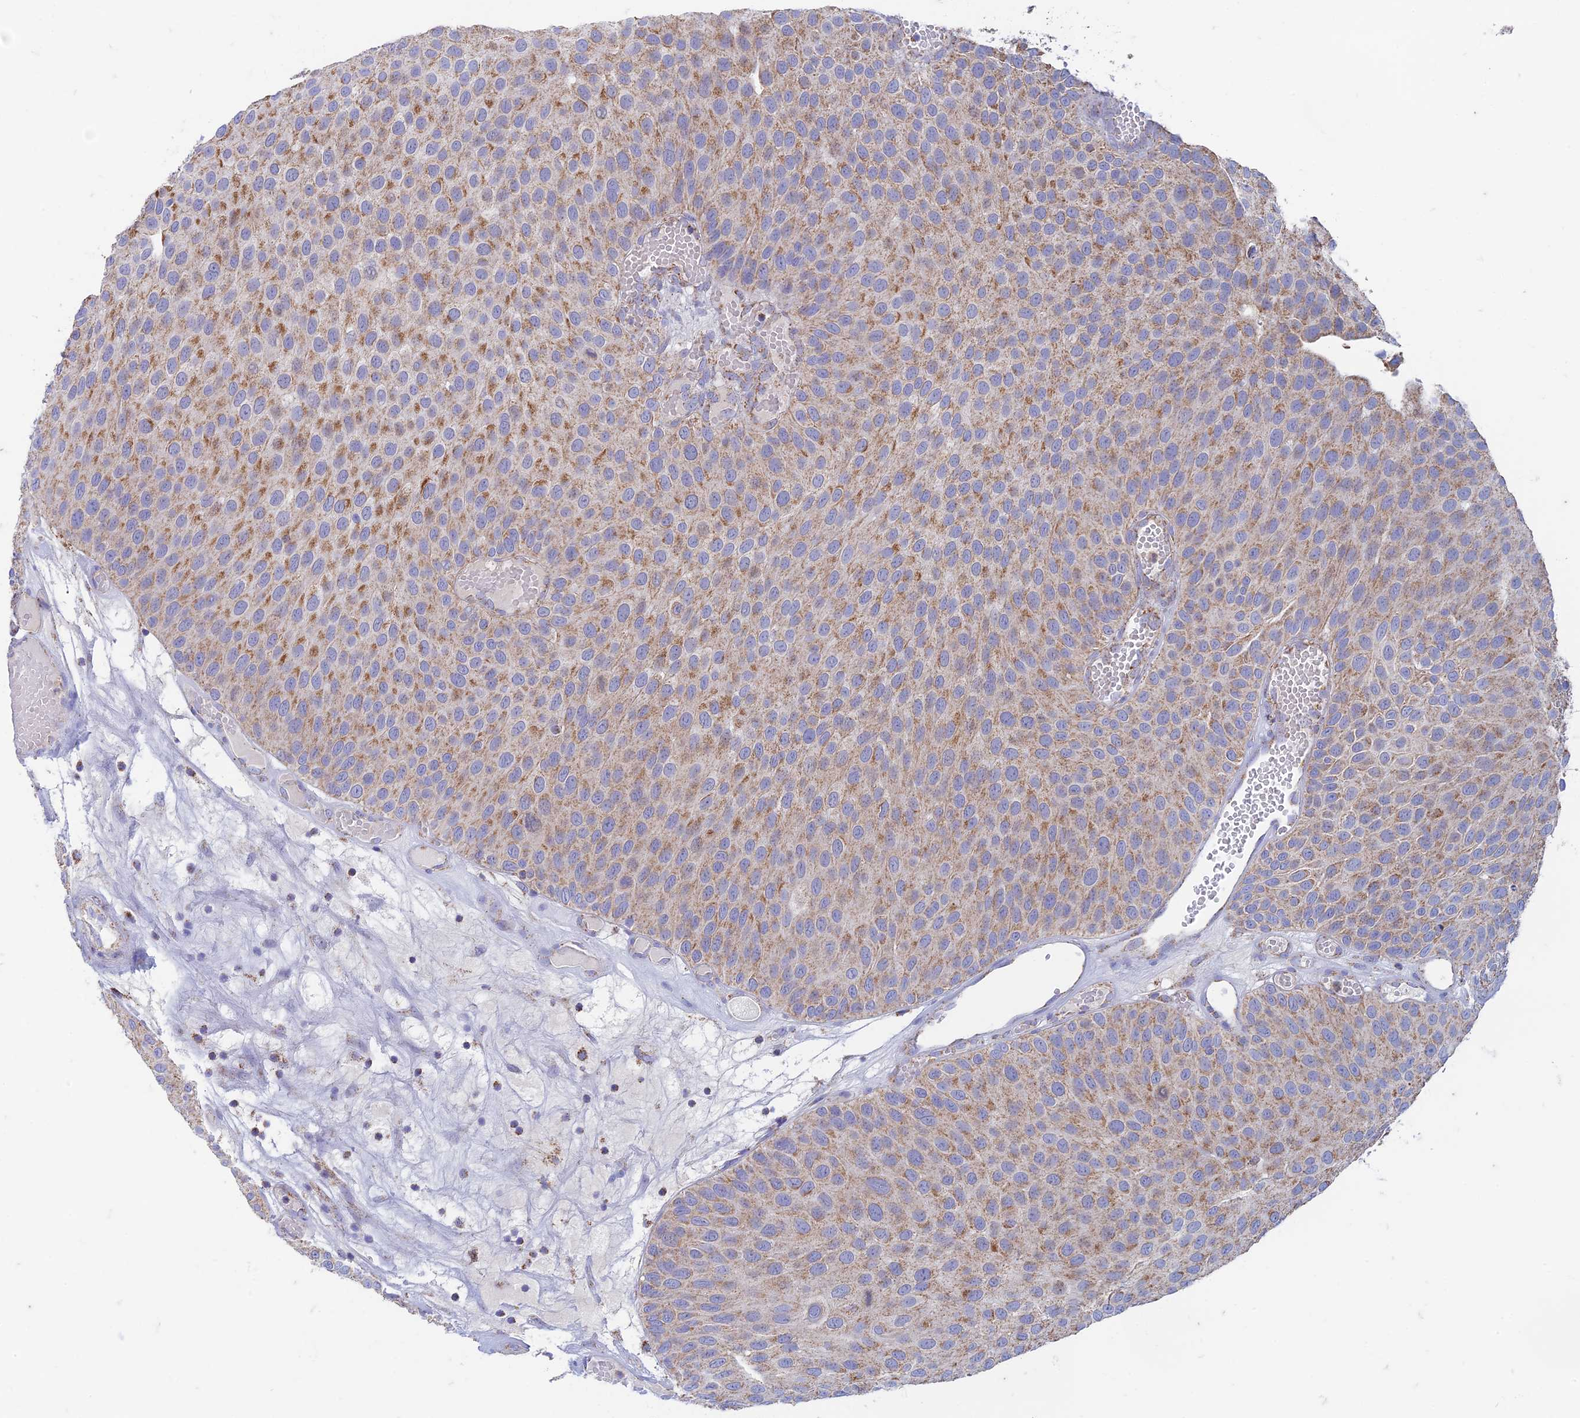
{"staining": {"intensity": "moderate", "quantity": "25%-75%", "location": "cytoplasmic/membranous"}, "tissue": "urothelial cancer", "cell_type": "Tumor cells", "image_type": "cancer", "snomed": [{"axis": "morphology", "description": "Urothelial carcinoma, Low grade"}, {"axis": "topography", "description": "Urinary bladder"}], "caption": "IHC image of neoplastic tissue: human urothelial carcinoma (low-grade) stained using IHC exhibits medium levels of moderate protein expression localized specifically in the cytoplasmic/membranous of tumor cells, appearing as a cytoplasmic/membranous brown color.", "gene": "ZNF181", "patient": {"sex": "male", "age": 89}}